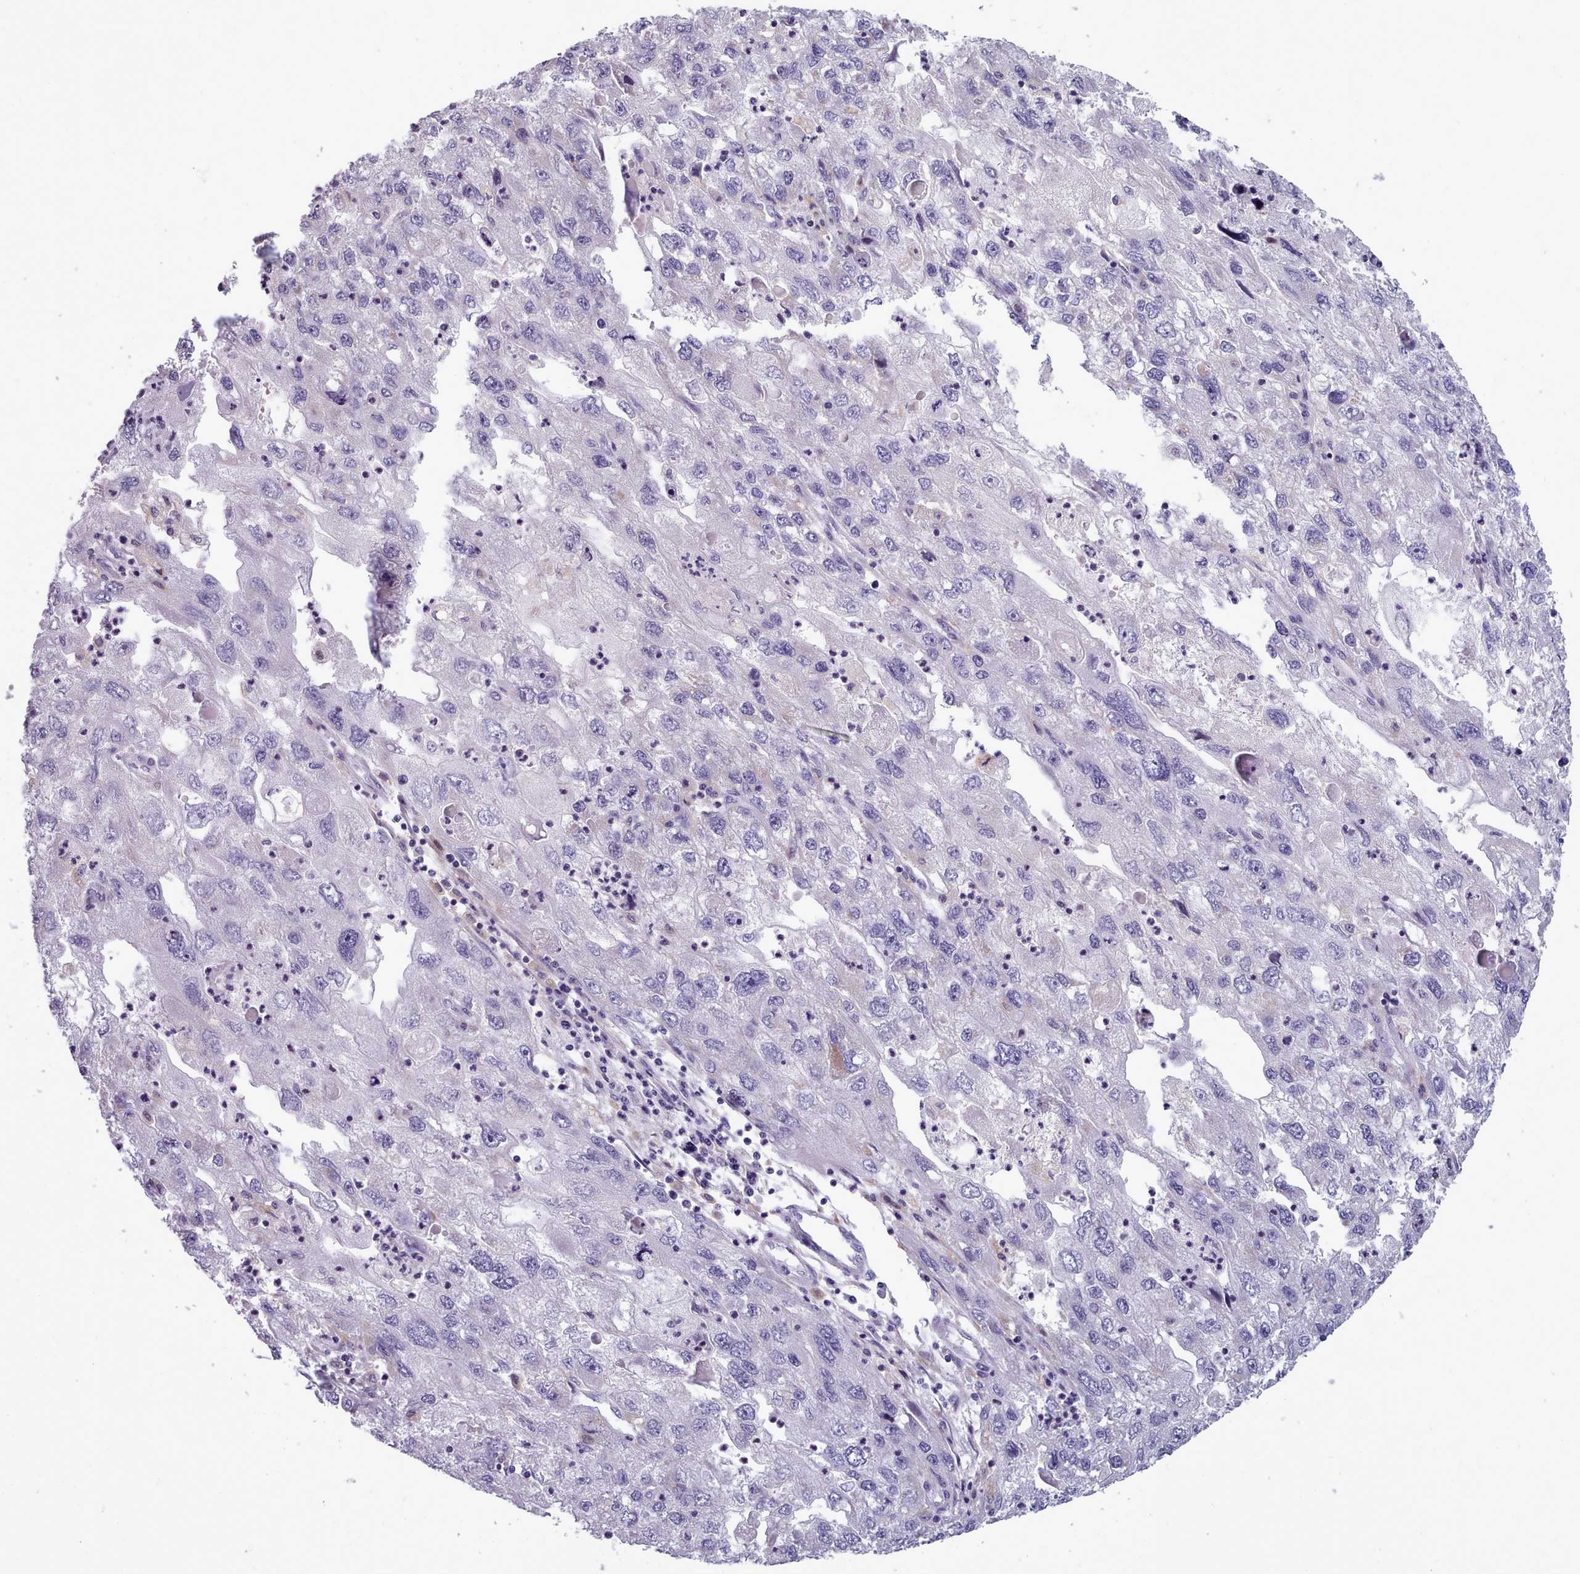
{"staining": {"intensity": "negative", "quantity": "none", "location": "none"}, "tissue": "endometrial cancer", "cell_type": "Tumor cells", "image_type": "cancer", "snomed": [{"axis": "morphology", "description": "Adenocarcinoma, NOS"}, {"axis": "topography", "description": "Endometrium"}], "caption": "High power microscopy image of an immunohistochemistry histopathology image of adenocarcinoma (endometrial), revealing no significant expression in tumor cells.", "gene": "MYRFL", "patient": {"sex": "female", "age": 49}}